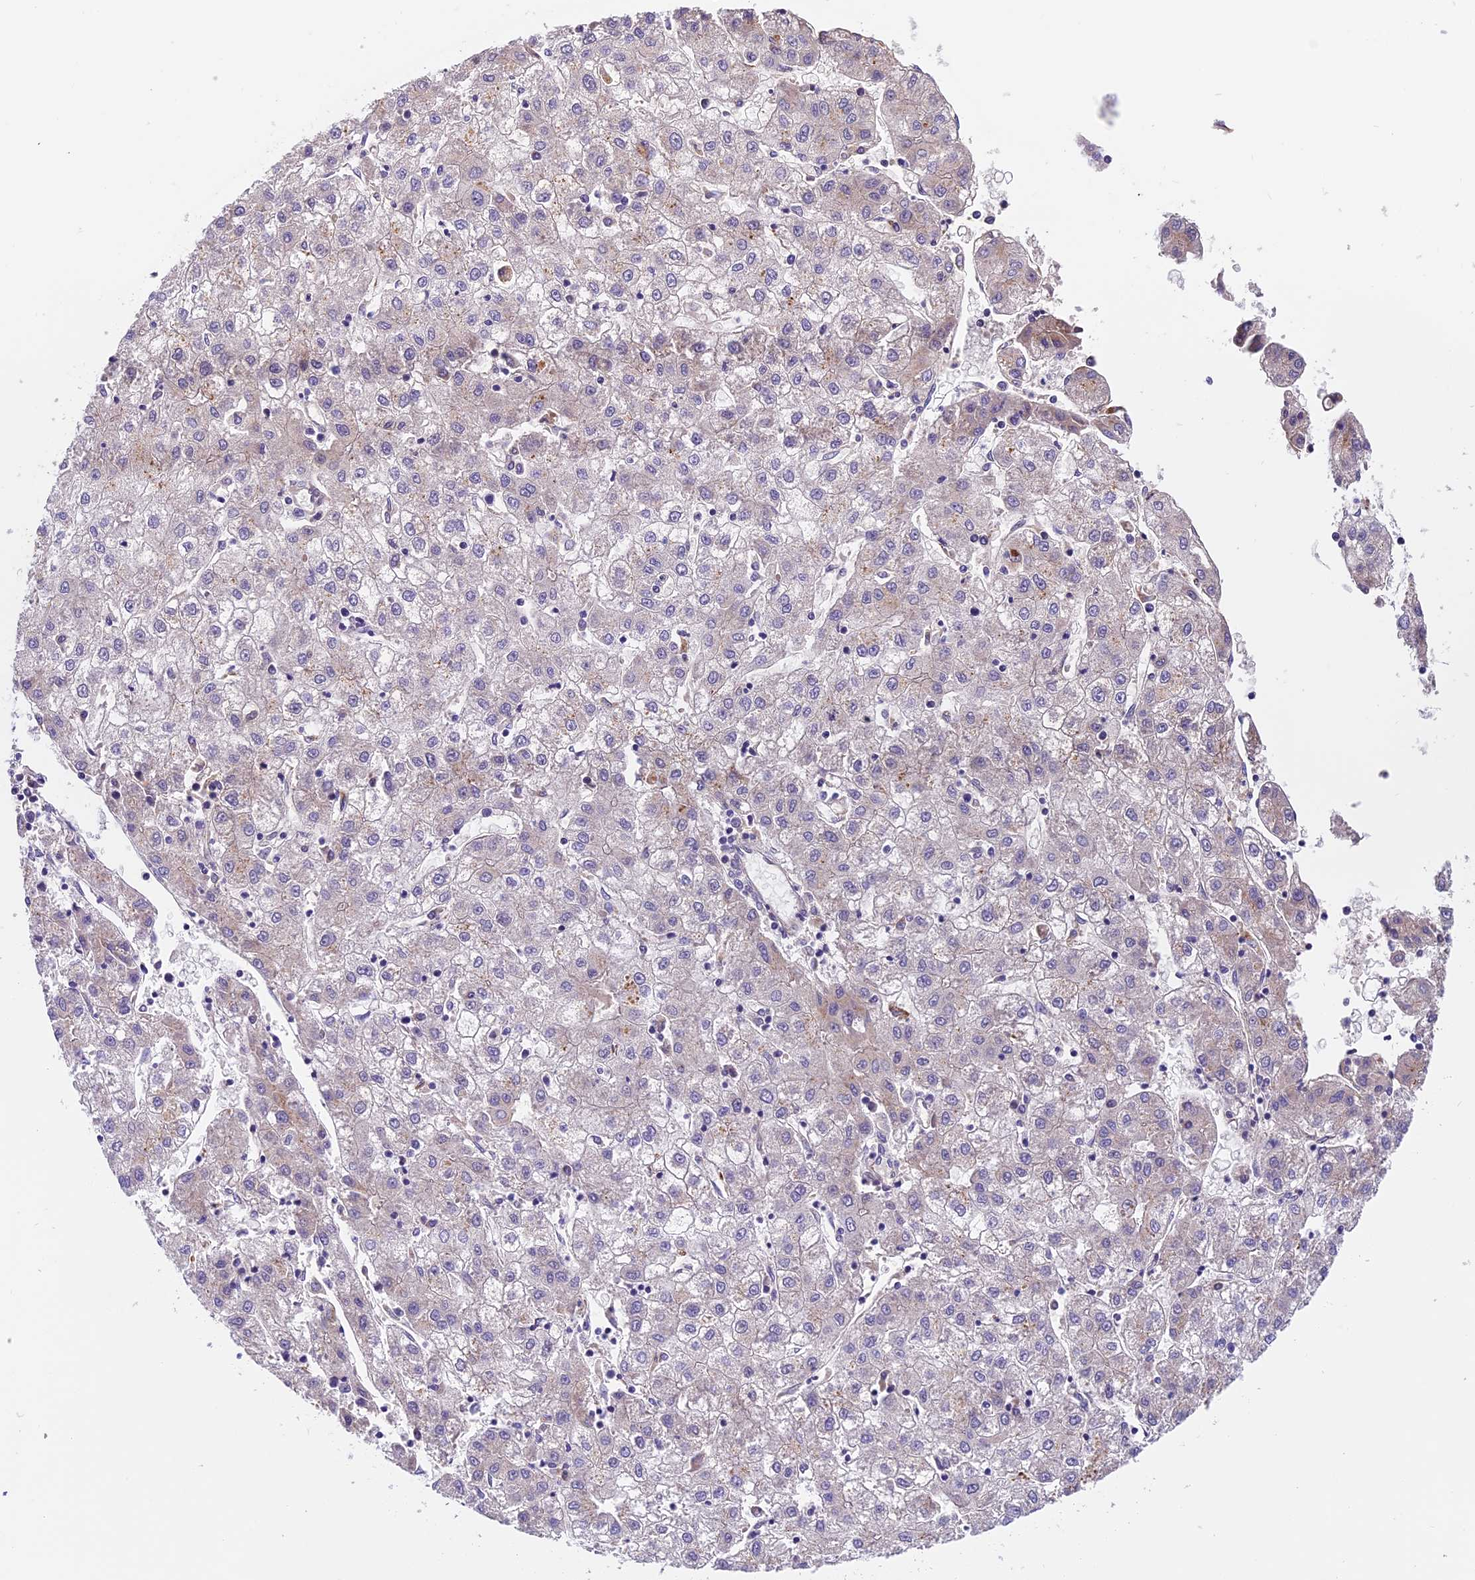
{"staining": {"intensity": "negative", "quantity": "none", "location": "none"}, "tissue": "liver cancer", "cell_type": "Tumor cells", "image_type": "cancer", "snomed": [{"axis": "morphology", "description": "Carcinoma, Hepatocellular, NOS"}, {"axis": "topography", "description": "Liver"}], "caption": "Immunohistochemical staining of liver cancer (hepatocellular carcinoma) shows no significant staining in tumor cells.", "gene": "COPE", "patient": {"sex": "male", "age": 72}}